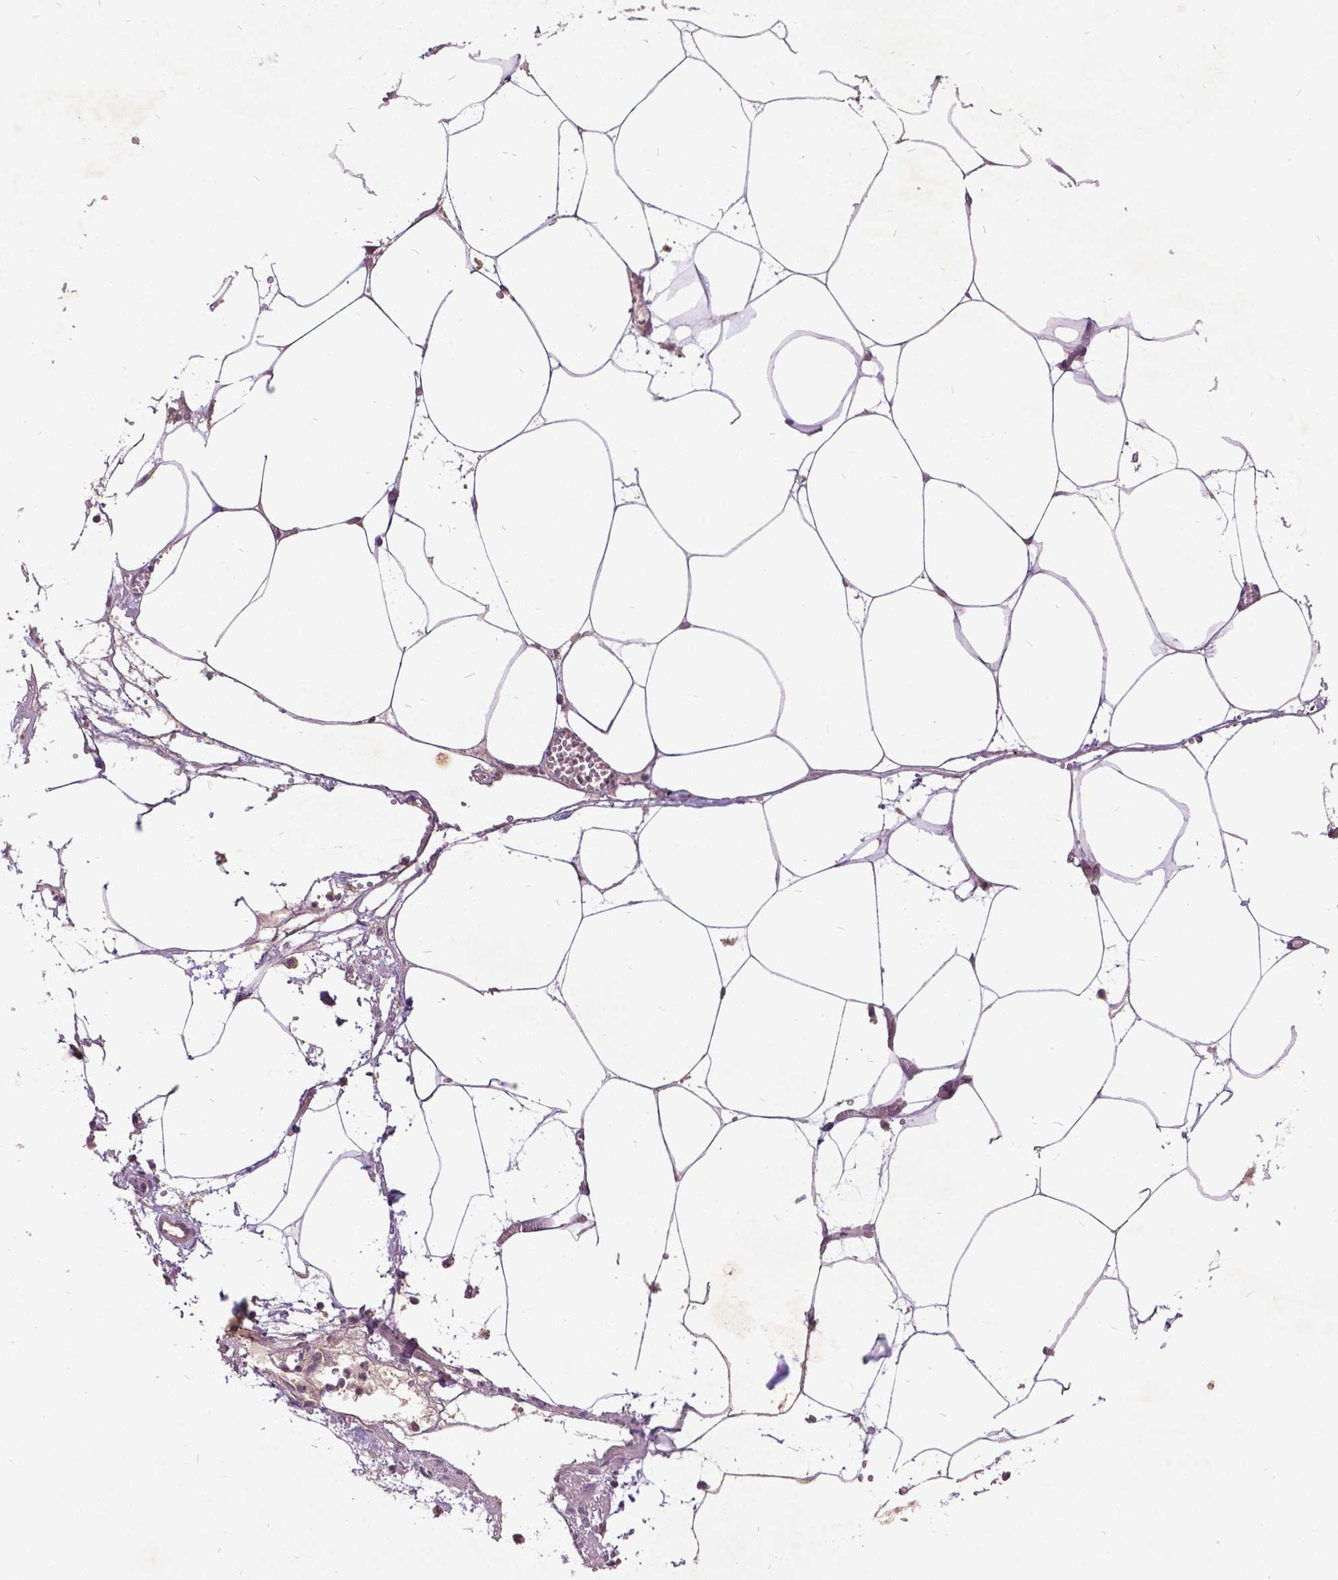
{"staining": {"intensity": "weak", "quantity": ">75%", "location": "cytoplasmic/membranous"}, "tissue": "adipose tissue", "cell_type": "Adipocytes", "image_type": "normal", "snomed": [{"axis": "morphology", "description": "Normal tissue, NOS"}, {"axis": "topography", "description": "Adipose tissue"}, {"axis": "topography", "description": "Pancreas"}, {"axis": "topography", "description": "Peripheral nerve tissue"}], "caption": "Protein staining shows weak cytoplasmic/membranous expression in about >75% of adipocytes in benign adipose tissue. Using DAB (3,3'-diaminobenzidine) (brown) and hematoxylin (blue) stains, captured at high magnification using brightfield microscopy.", "gene": "AP1S3", "patient": {"sex": "female", "age": 58}}